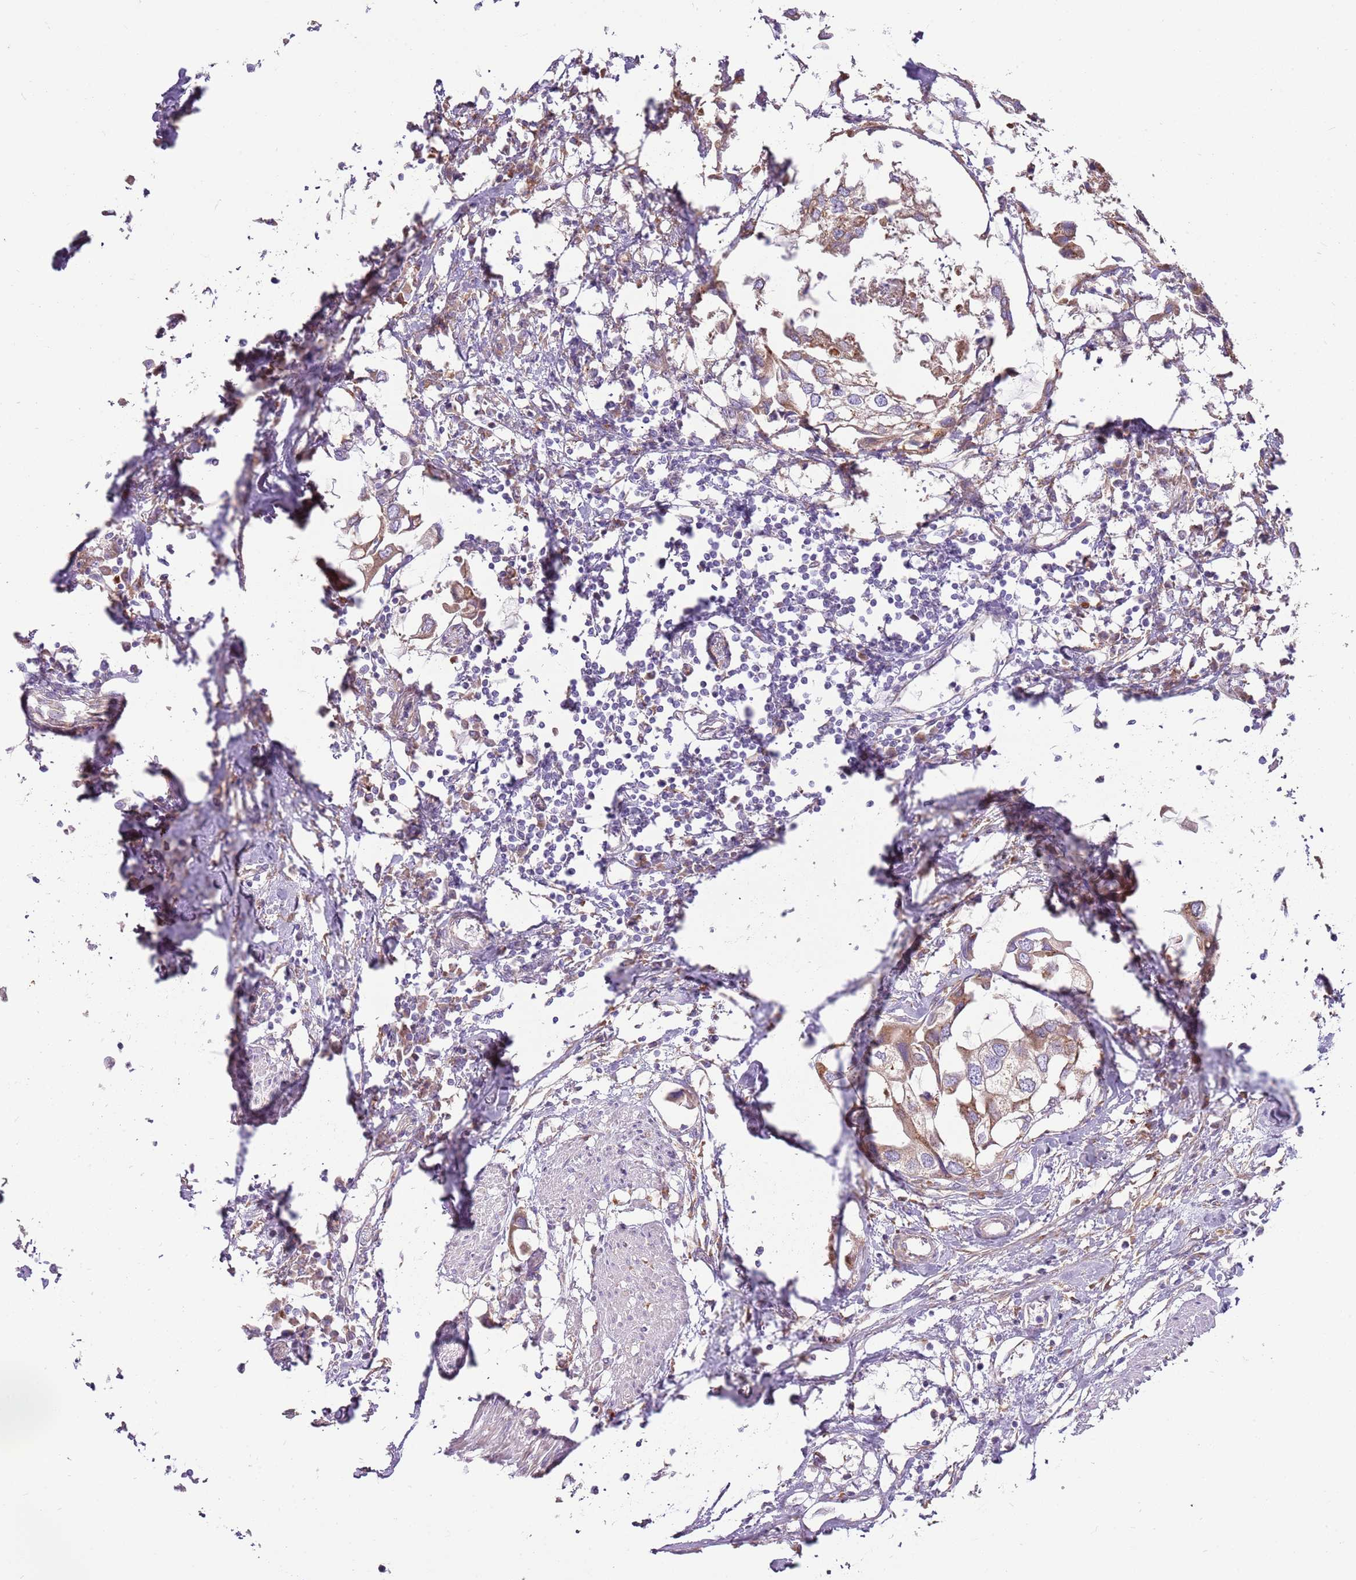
{"staining": {"intensity": "weak", "quantity": "25%-75%", "location": "cytoplasmic/membranous"}, "tissue": "urothelial cancer", "cell_type": "Tumor cells", "image_type": "cancer", "snomed": [{"axis": "morphology", "description": "Urothelial carcinoma, High grade"}, {"axis": "topography", "description": "Urinary bladder"}], "caption": "Weak cytoplasmic/membranous staining is identified in about 25%-75% of tumor cells in high-grade urothelial carcinoma. The protein of interest is stained brown, and the nuclei are stained in blue (DAB (3,3'-diaminobenzidine) IHC with brightfield microscopy, high magnification).", "gene": "EMC1", "patient": {"sex": "male", "age": 64}}